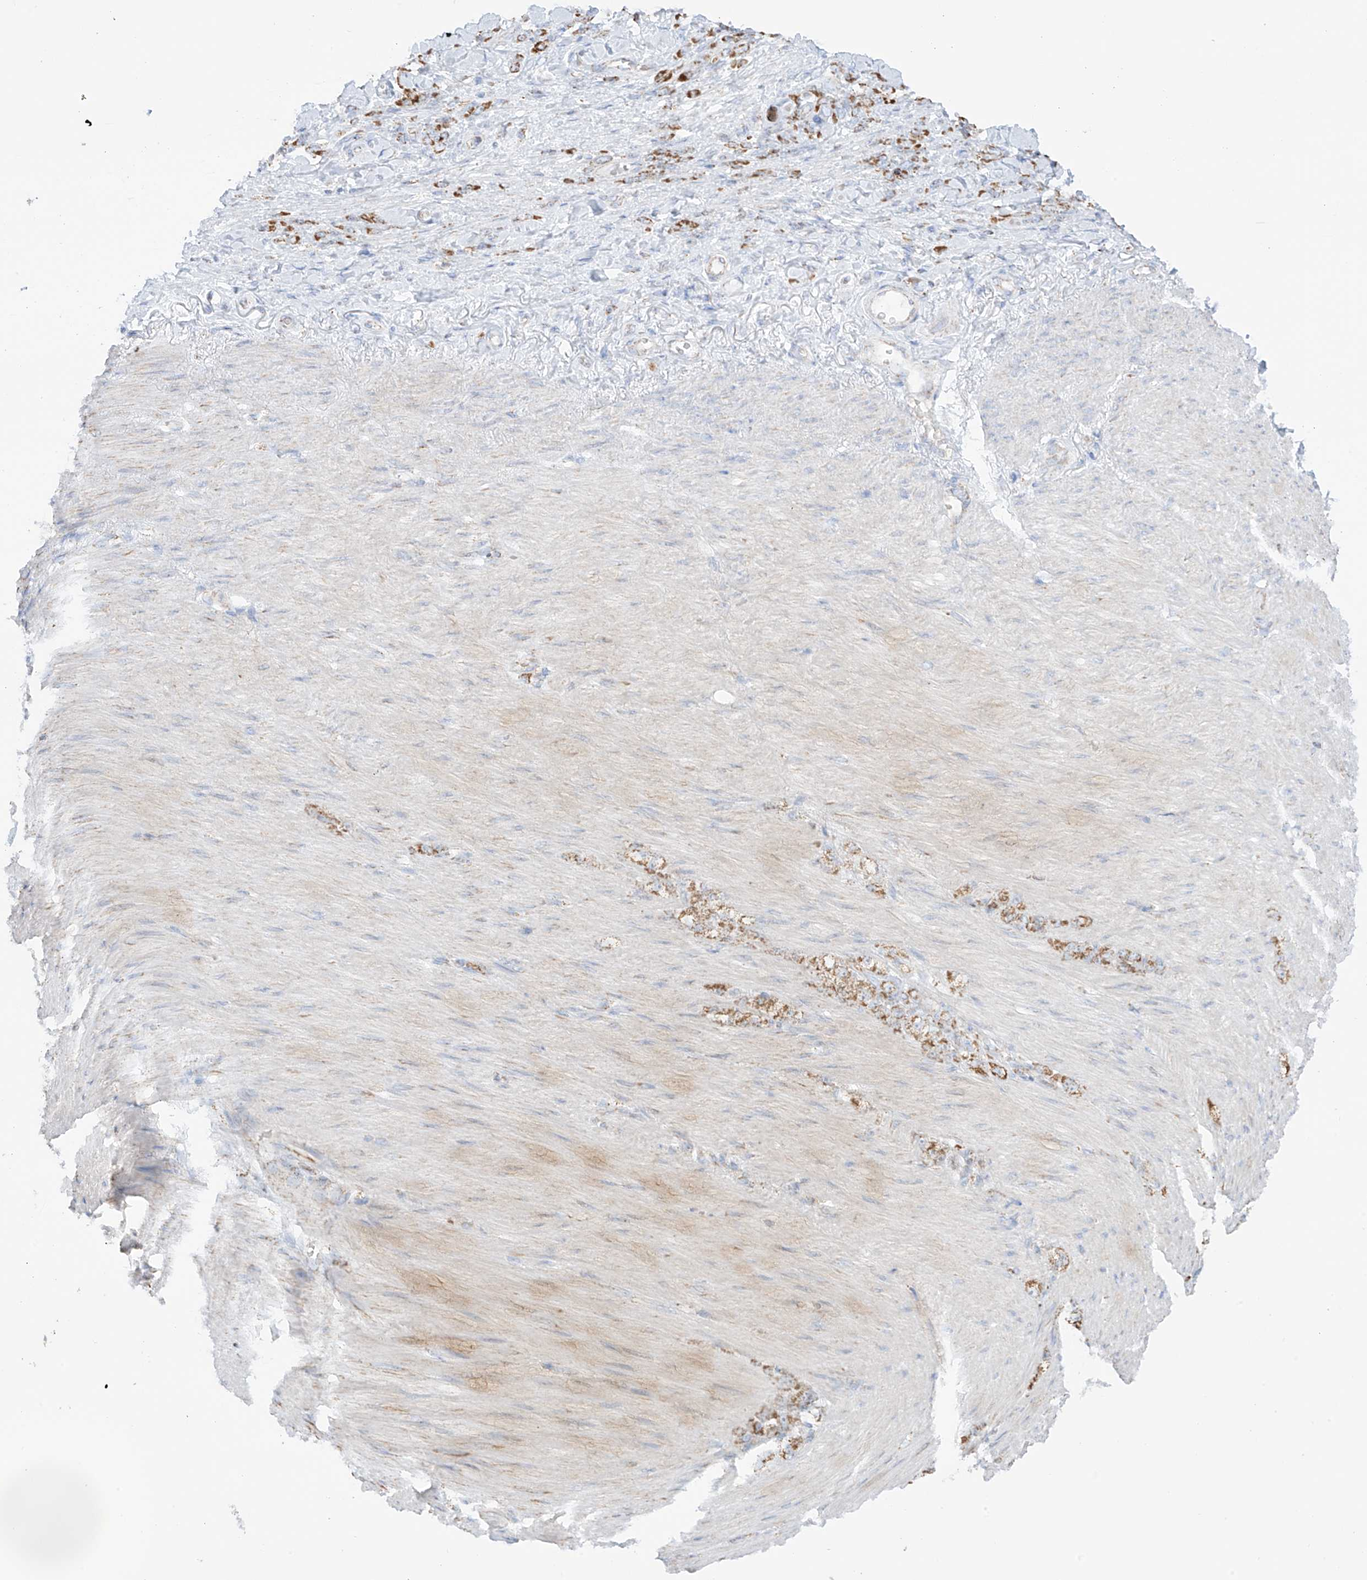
{"staining": {"intensity": "moderate", "quantity": ">75%", "location": "cytoplasmic/membranous"}, "tissue": "stomach cancer", "cell_type": "Tumor cells", "image_type": "cancer", "snomed": [{"axis": "morphology", "description": "Normal tissue, NOS"}, {"axis": "morphology", "description": "Adenocarcinoma, NOS"}, {"axis": "topography", "description": "Stomach"}], "caption": "Immunohistochemical staining of human stomach cancer demonstrates medium levels of moderate cytoplasmic/membranous positivity in about >75% of tumor cells.", "gene": "XKR3", "patient": {"sex": "male", "age": 82}}